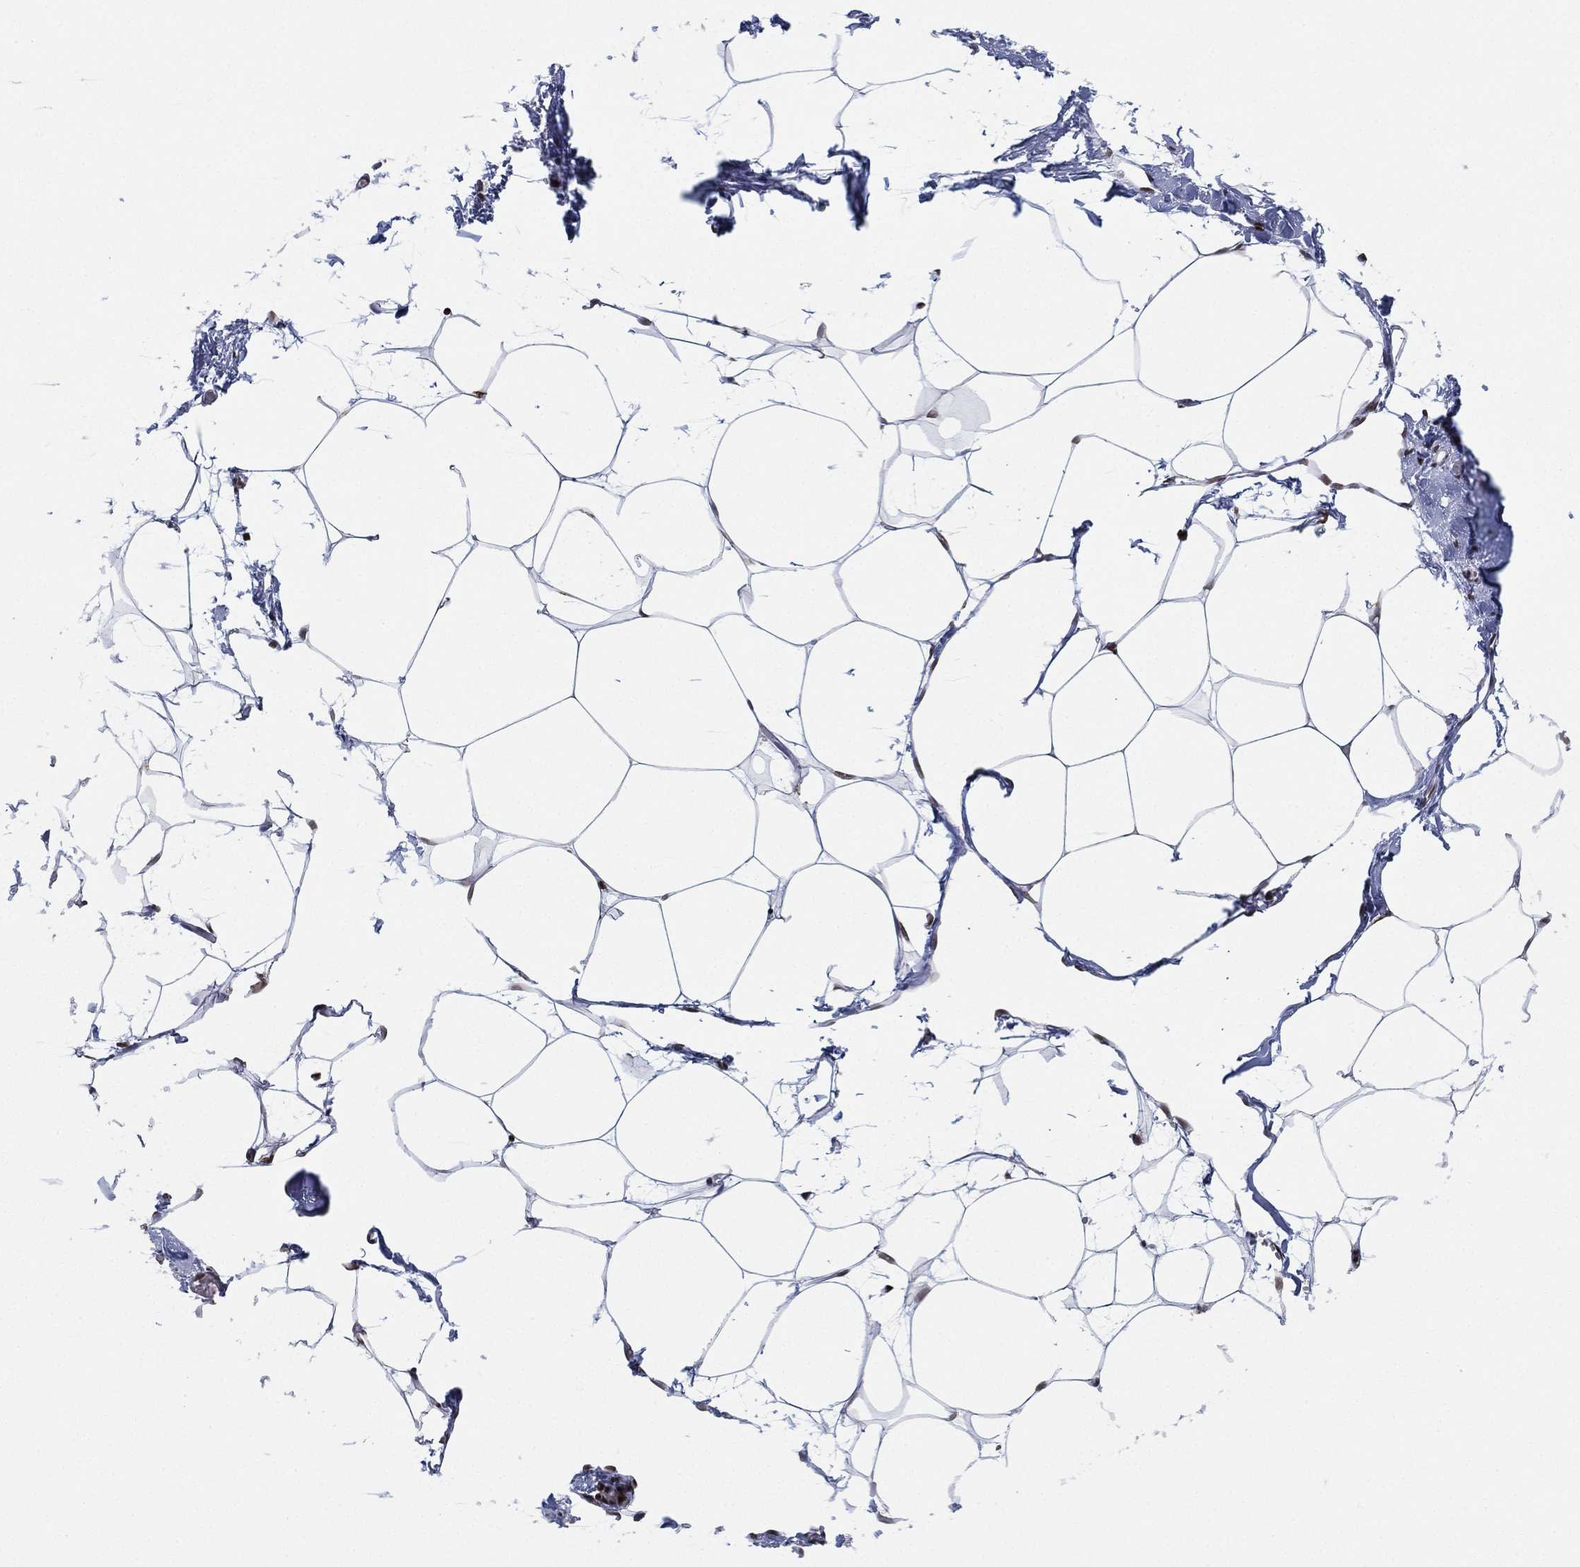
{"staining": {"intensity": "negative", "quantity": "none", "location": "none"}, "tissue": "adipose tissue", "cell_type": "Adipocytes", "image_type": "normal", "snomed": [{"axis": "morphology", "description": "Normal tissue, NOS"}, {"axis": "topography", "description": "Adipose tissue"}], "caption": "Immunohistochemistry (IHC) histopathology image of benign adipose tissue: human adipose tissue stained with DAB (3,3'-diaminobenzidine) shows no significant protein positivity in adipocytes. The staining is performed using DAB (3,3'-diaminobenzidine) brown chromogen with nuclei counter-stained in using hematoxylin.", "gene": "MFSD14A", "patient": {"sex": "male", "age": 57}}